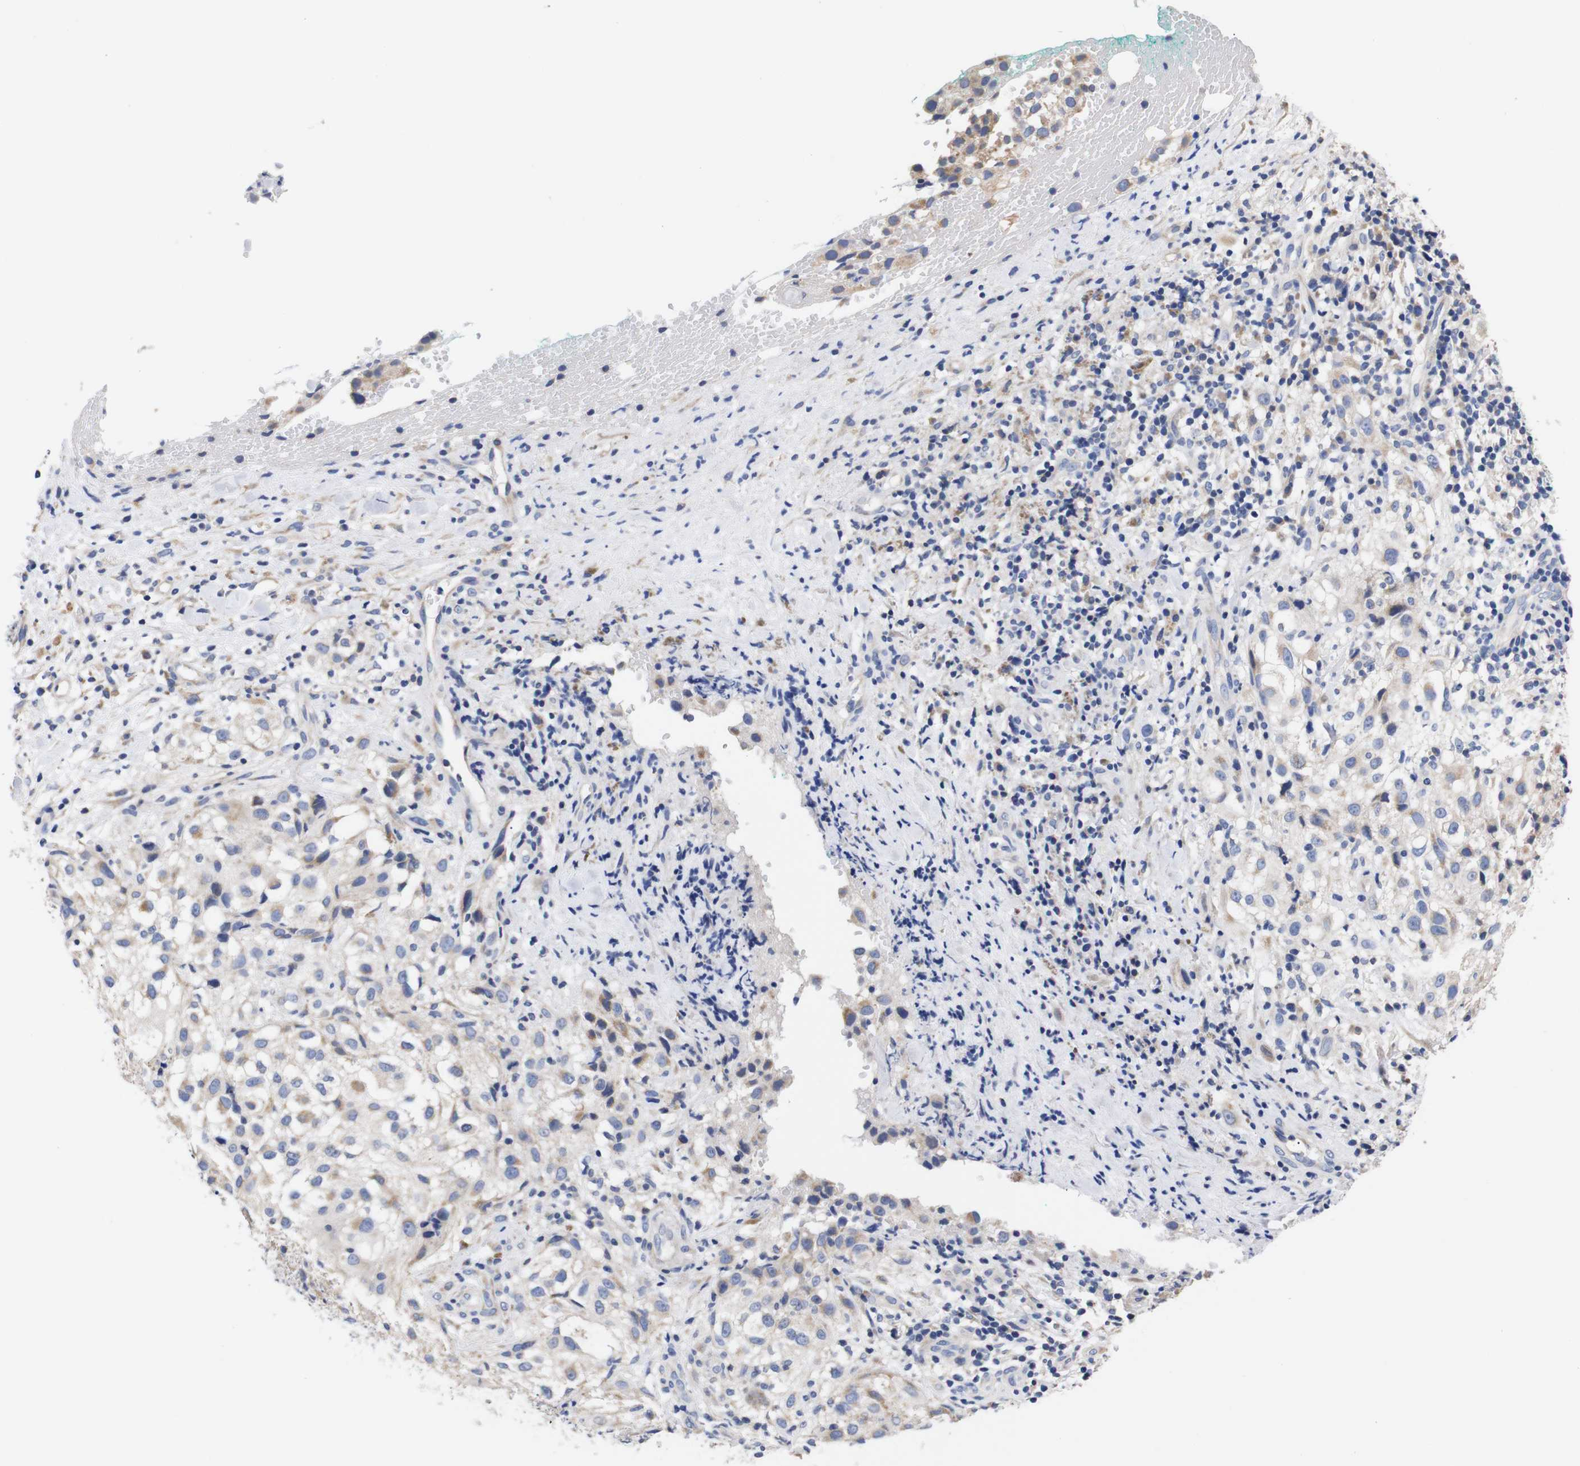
{"staining": {"intensity": "weak", "quantity": "<25%", "location": "cytoplasmic/membranous"}, "tissue": "melanoma", "cell_type": "Tumor cells", "image_type": "cancer", "snomed": [{"axis": "morphology", "description": "Necrosis, NOS"}, {"axis": "morphology", "description": "Malignant melanoma, NOS"}, {"axis": "topography", "description": "Skin"}], "caption": "Malignant melanoma stained for a protein using IHC displays no expression tumor cells.", "gene": "OPN3", "patient": {"sex": "female", "age": 87}}